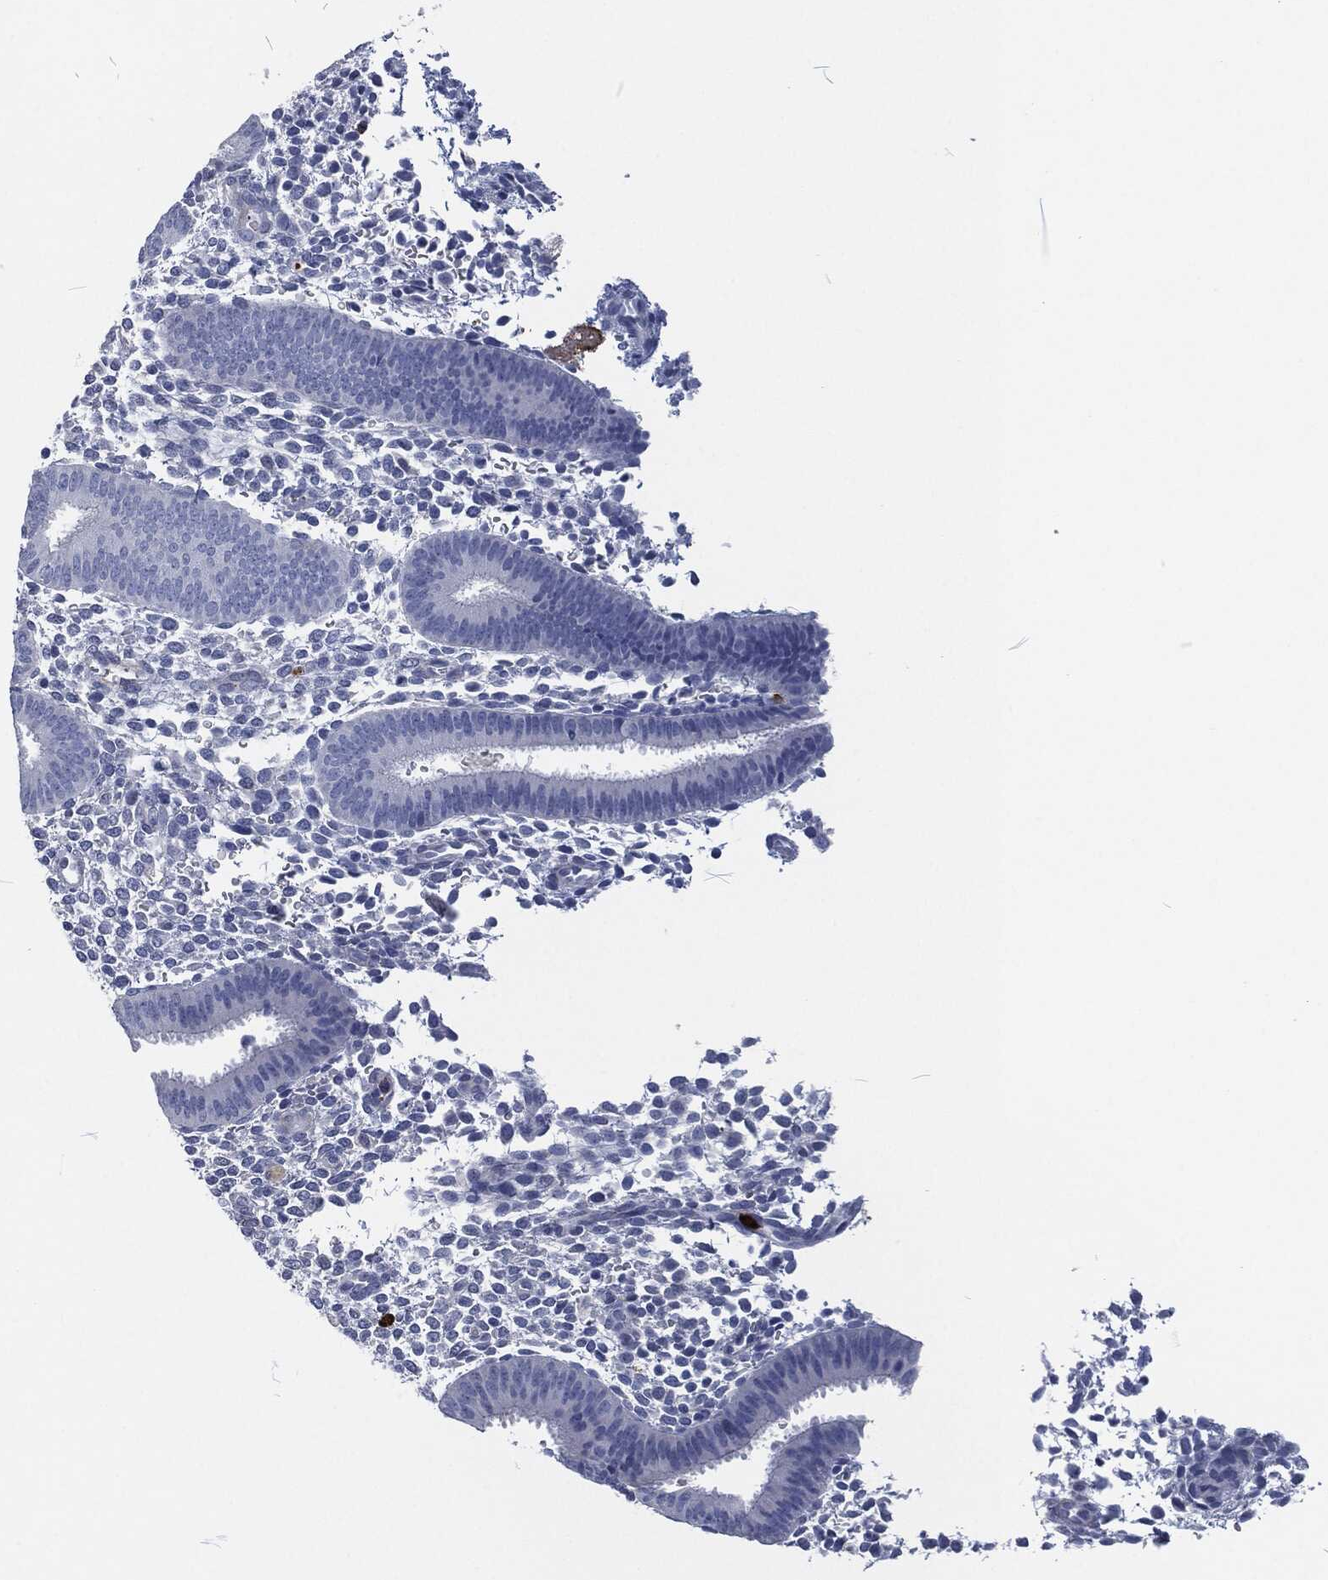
{"staining": {"intensity": "negative", "quantity": "none", "location": "none"}, "tissue": "endometrium", "cell_type": "Cells in endometrial stroma", "image_type": "normal", "snomed": [{"axis": "morphology", "description": "Normal tissue, NOS"}, {"axis": "topography", "description": "Endometrium"}], "caption": "DAB (3,3'-diaminobenzidine) immunohistochemical staining of normal endometrium reveals no significant expression in cells in endometrial stroma. (DAB (3,3'-diaminobenzidine) immunohistochemistry visualized using brightfield microscopy, high magnification).", "gene": "MPO", "patient": {"sex": "female", "age": 39}}